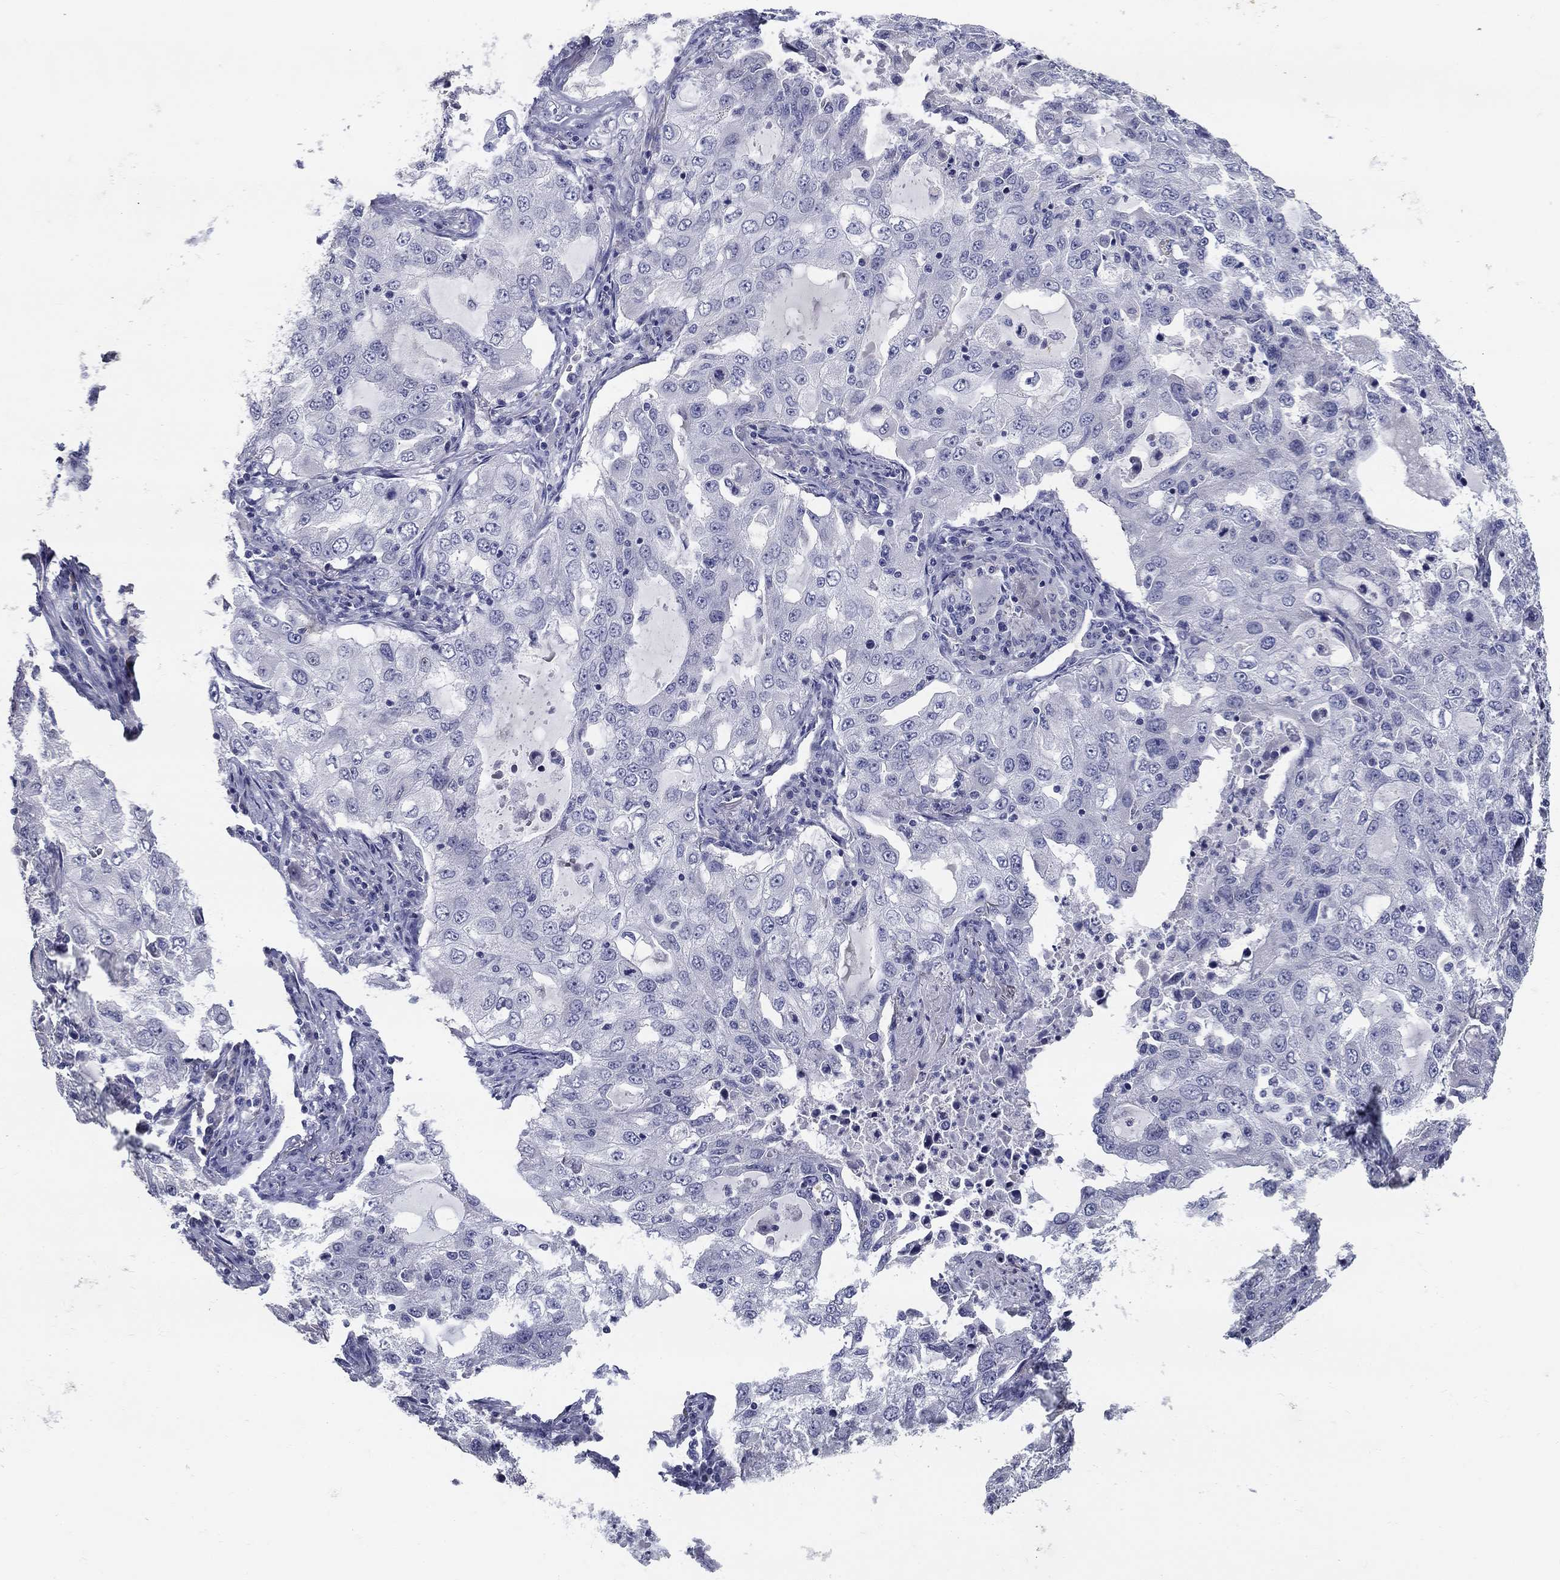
{"staining": {"intensity": "negative", "quantity": "none", "location": "none"}, "tissue": "lung cancer", "cell_type": "Tumor cells", "image_type": "cancer", "snomed": [{"axis": "morphology", "description": "Adenocarcinoma, NOS"}, {"axis": "topography", "description": "Lung"}], "caption": "Tumor cells are negative for protein expression in human lung cancer.", "gene": "POMC", "patient": {"sex": "female", "age": 61}}